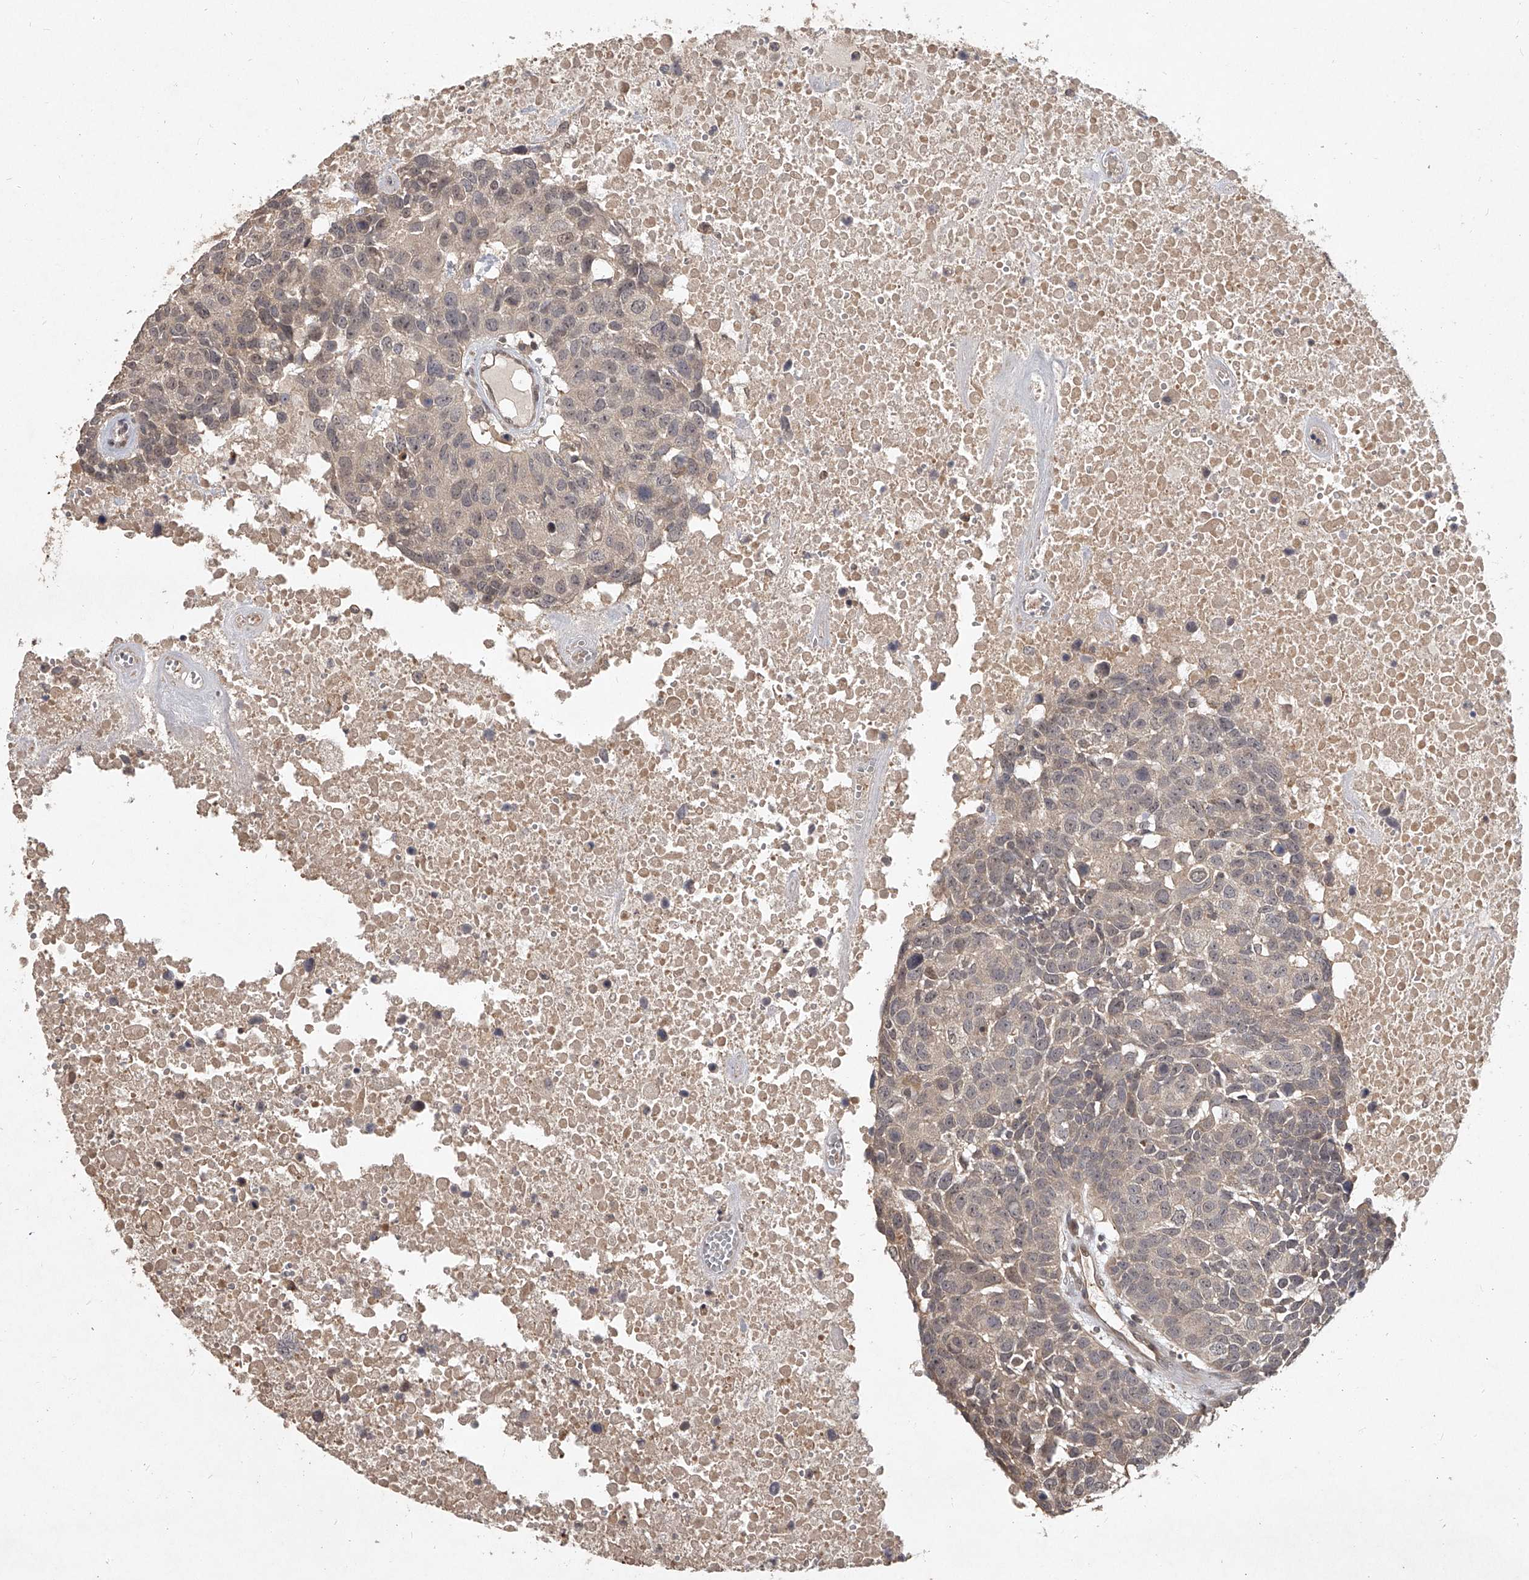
{"staining": {"intensity": "weak", "quantity": "<25%", "location": "cytoplasmic/membranous"}, "tissue": "head and neck cancer", "cell_type": "Tumor cells", "image_type": "cancer", "snomed": [{"axis": "morphology", "description": "Squamous cell carcinoma, NOS"}, {"axis": "topography", "description": "Head-Neck"}], "caption": "Human head and neck cancer stained for a protein using immunohistochemistry (IHC) demonstrates no positivity in tumor cells.", "gene": "SLC37A1", "patient": {"sex": "male", "age": 66}}